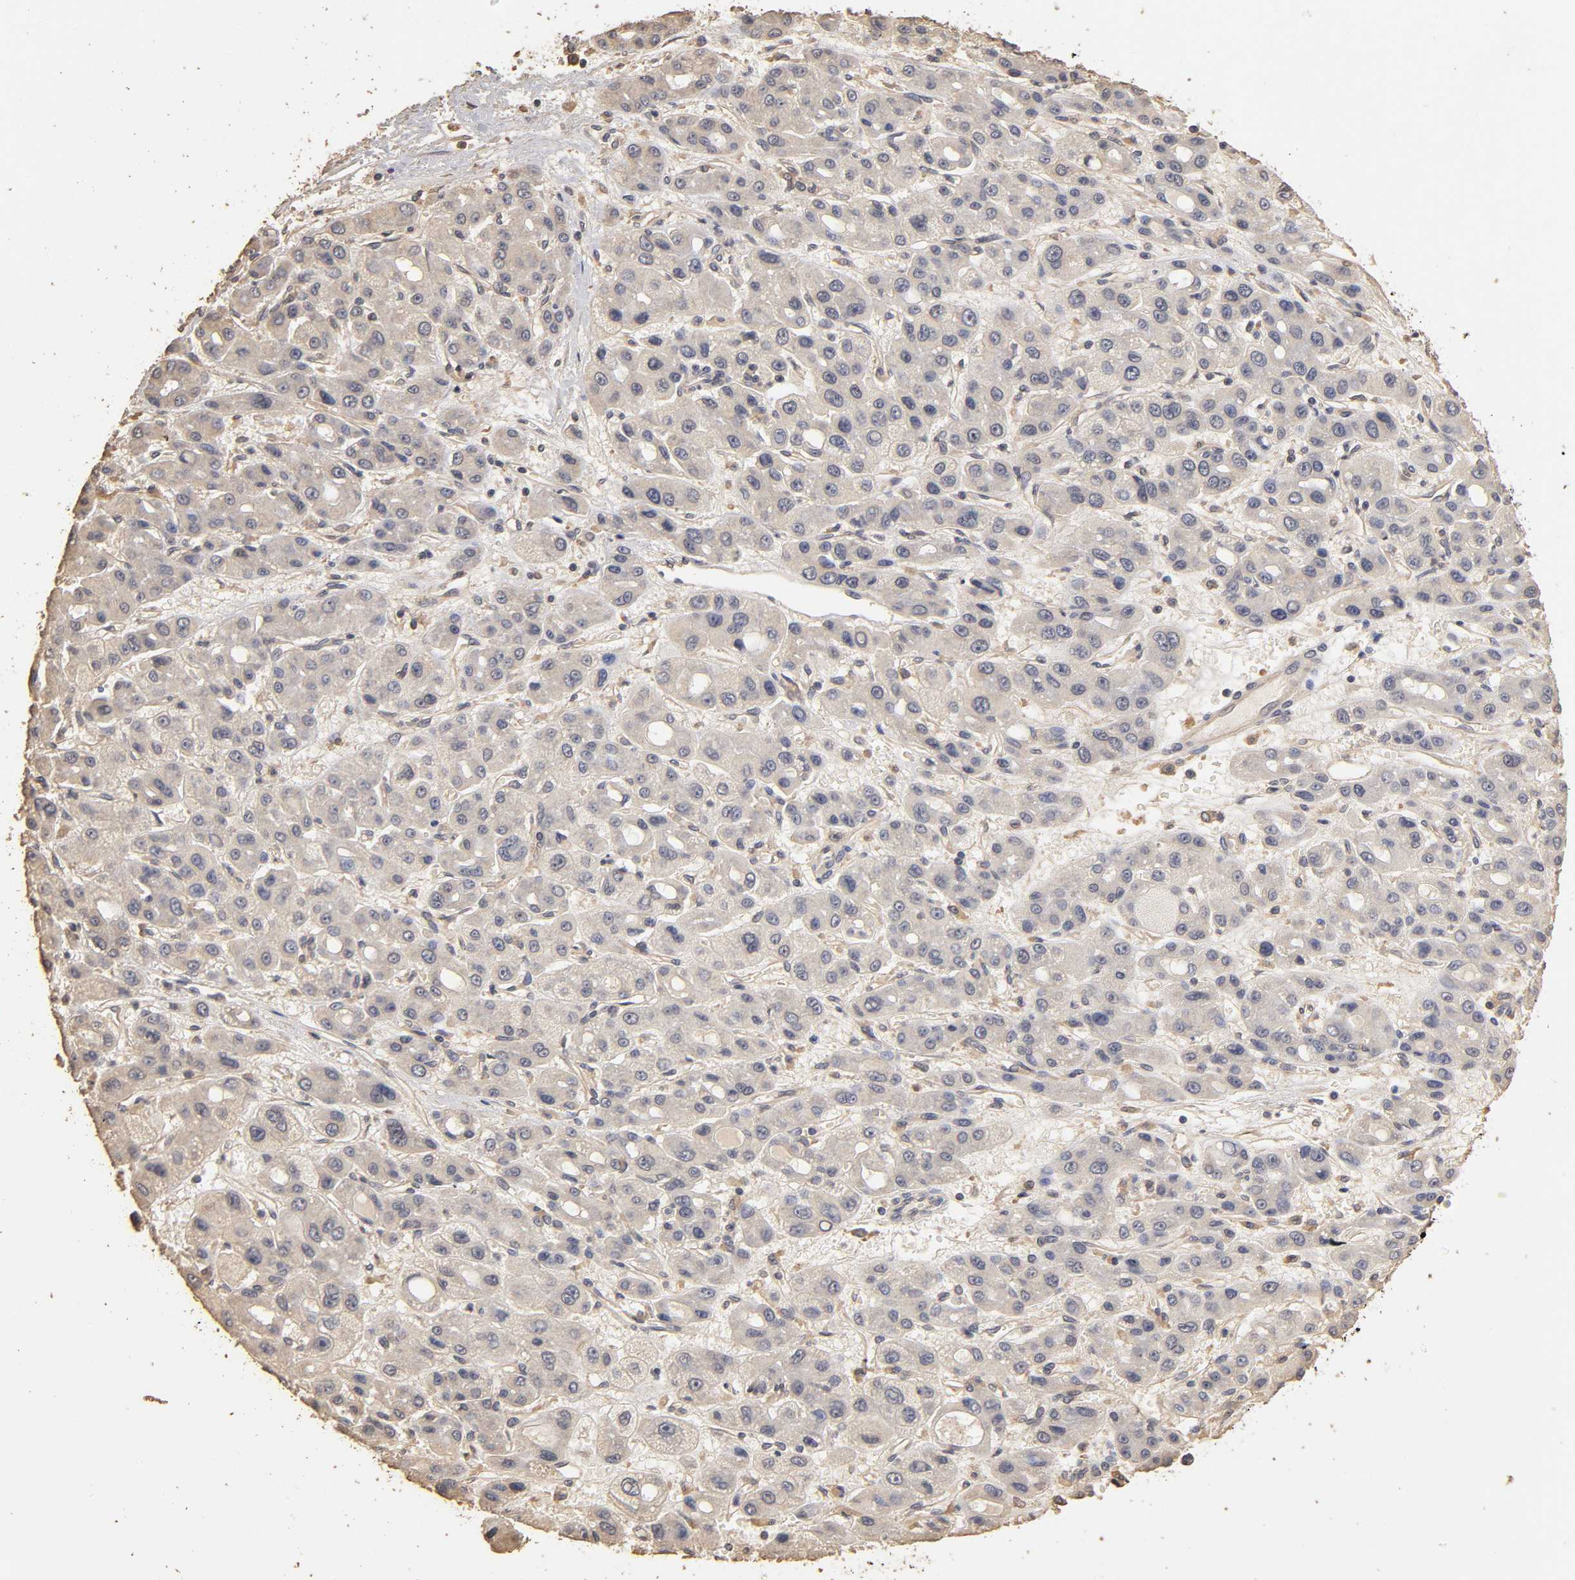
{"staining": {"intensity": "weak", "quantity": "<25%", "location": "cytoplasmic/membranous"}, "tissue": "liver cancer", "cell_type": "Tumor cells", "image_type": "cancer", "snomed": [{"axis": "morphology", "description": "Carcinoma, Hepatocellular, NOS"}, {"axis": "topography", "description": "Liver"}], "caption": "Tumor cells are negative for brown protein staining in liver cancer (hepatocellular carcinoma).", "gene": "VSIG4", "patient": {"sex": "male", "age": 55}}